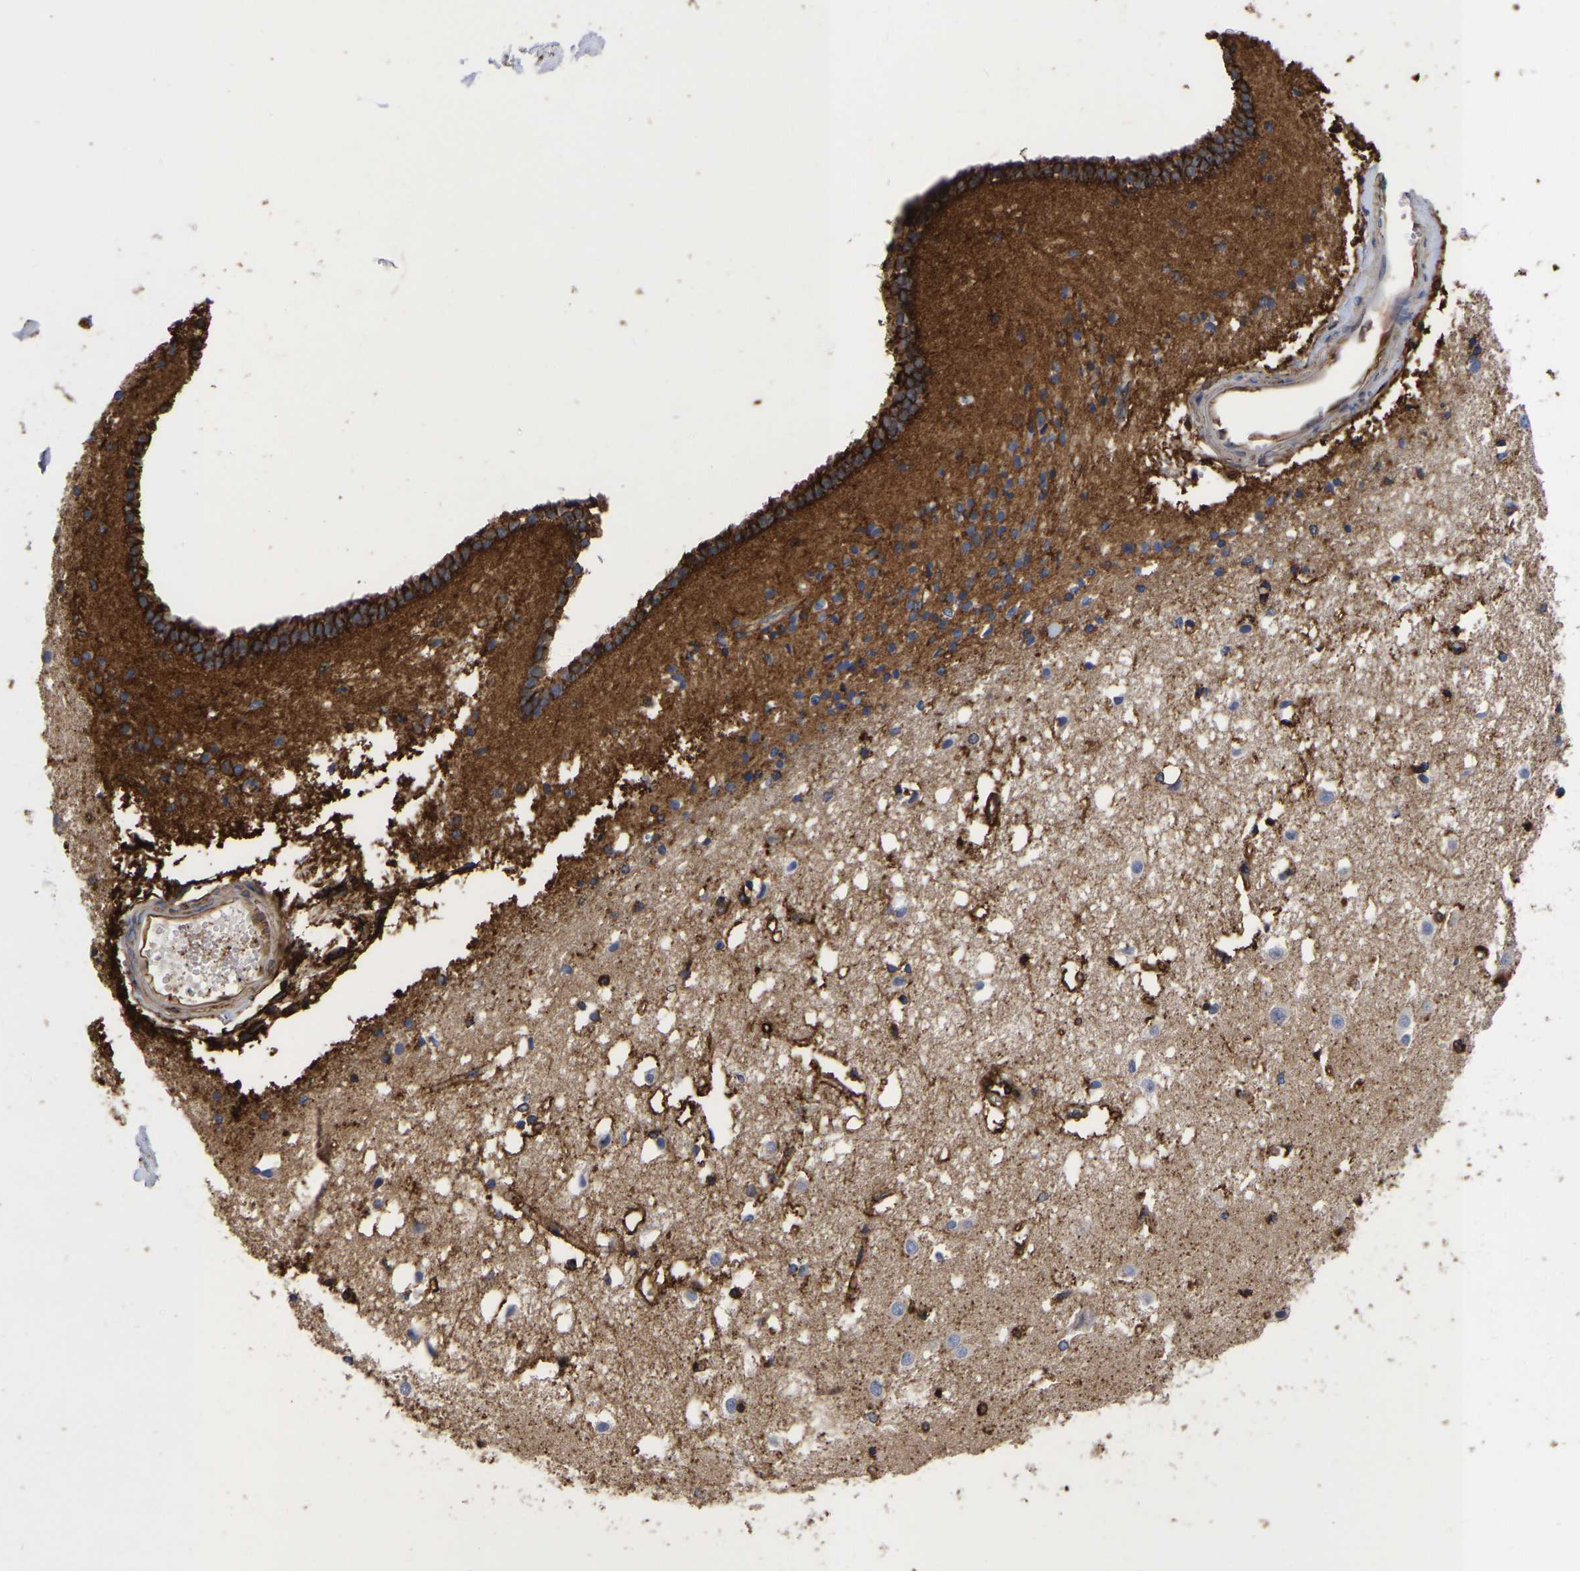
{"staining": {"intensity": "weak", "quantity": "25%-75%", "location": "cytoplasmic/membranous"}, "tissue": "caudate", "cell_type": "Glial cells", "image_type": "normal", "snomed": [{"axis": "morphology", "description": "Normal tissue, NOS"}, {"axis": "topography", "description": "Lateral ventricle wall"}], "caption": "Immunohistochemical staining of benign caudate shows weak cytoplasmic/membranous protein positivity in about 25%-75% of glial cells. (Brightfield microscopy of DAB IHC at high magnification).", "gene": "LIF", "patient": {"sex": "male", "age": 45}}